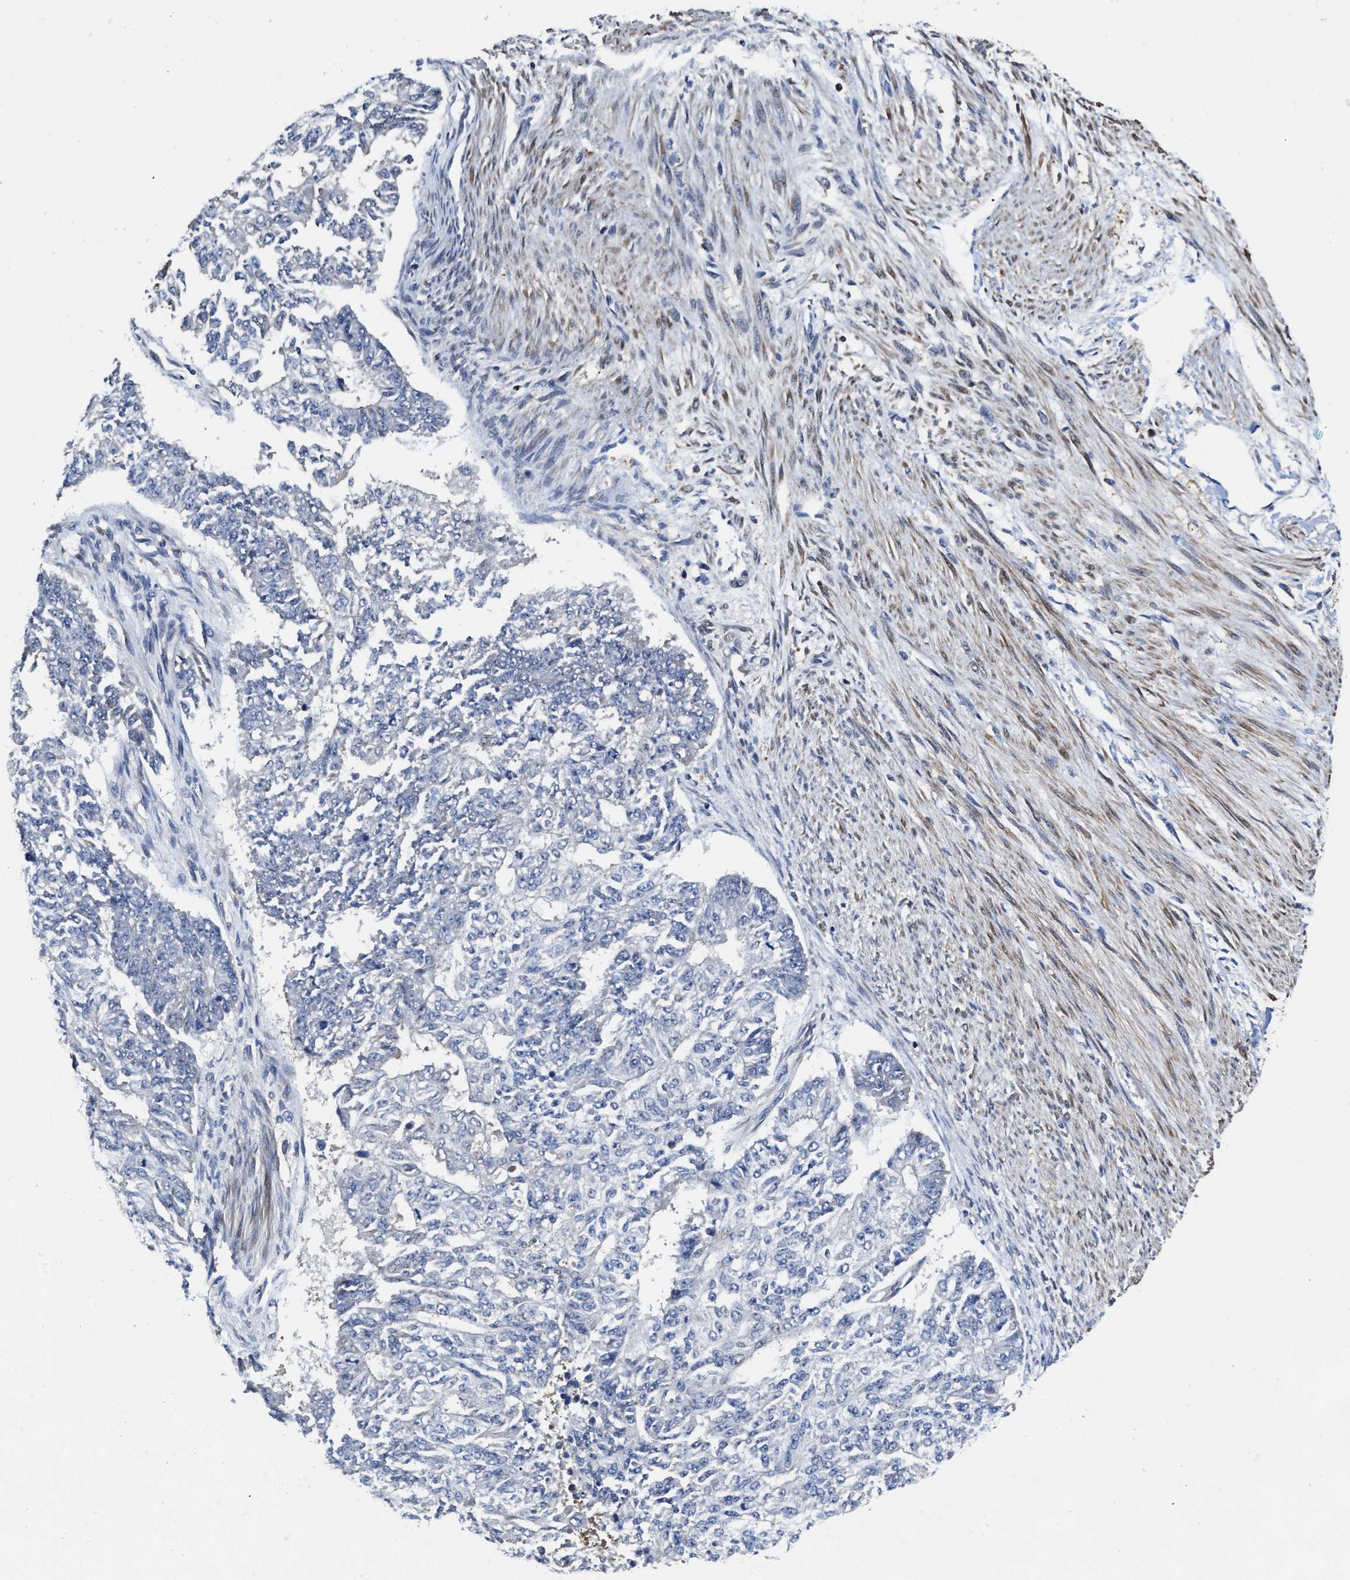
{"staining": {"intensity": "negative", "quantity": "none", "location": "none"}, "tissue": "endometrial cancer", "cell_type": "Tumor cells", "image_type": "cancer", "snomed": [{"axis": "morphology", "description": "Adenocarcinoma, NOS"}, {"axis": "topography", "description": "Endometrium"}], "caption": "This is an immunohistochemistry (IHC) histopathology image of human endometrial cancer (adenocarcinoma). There is no positivity in tumor cells.", "gene": "KIF12", "patient": {"sex": "female", "age": 32}}